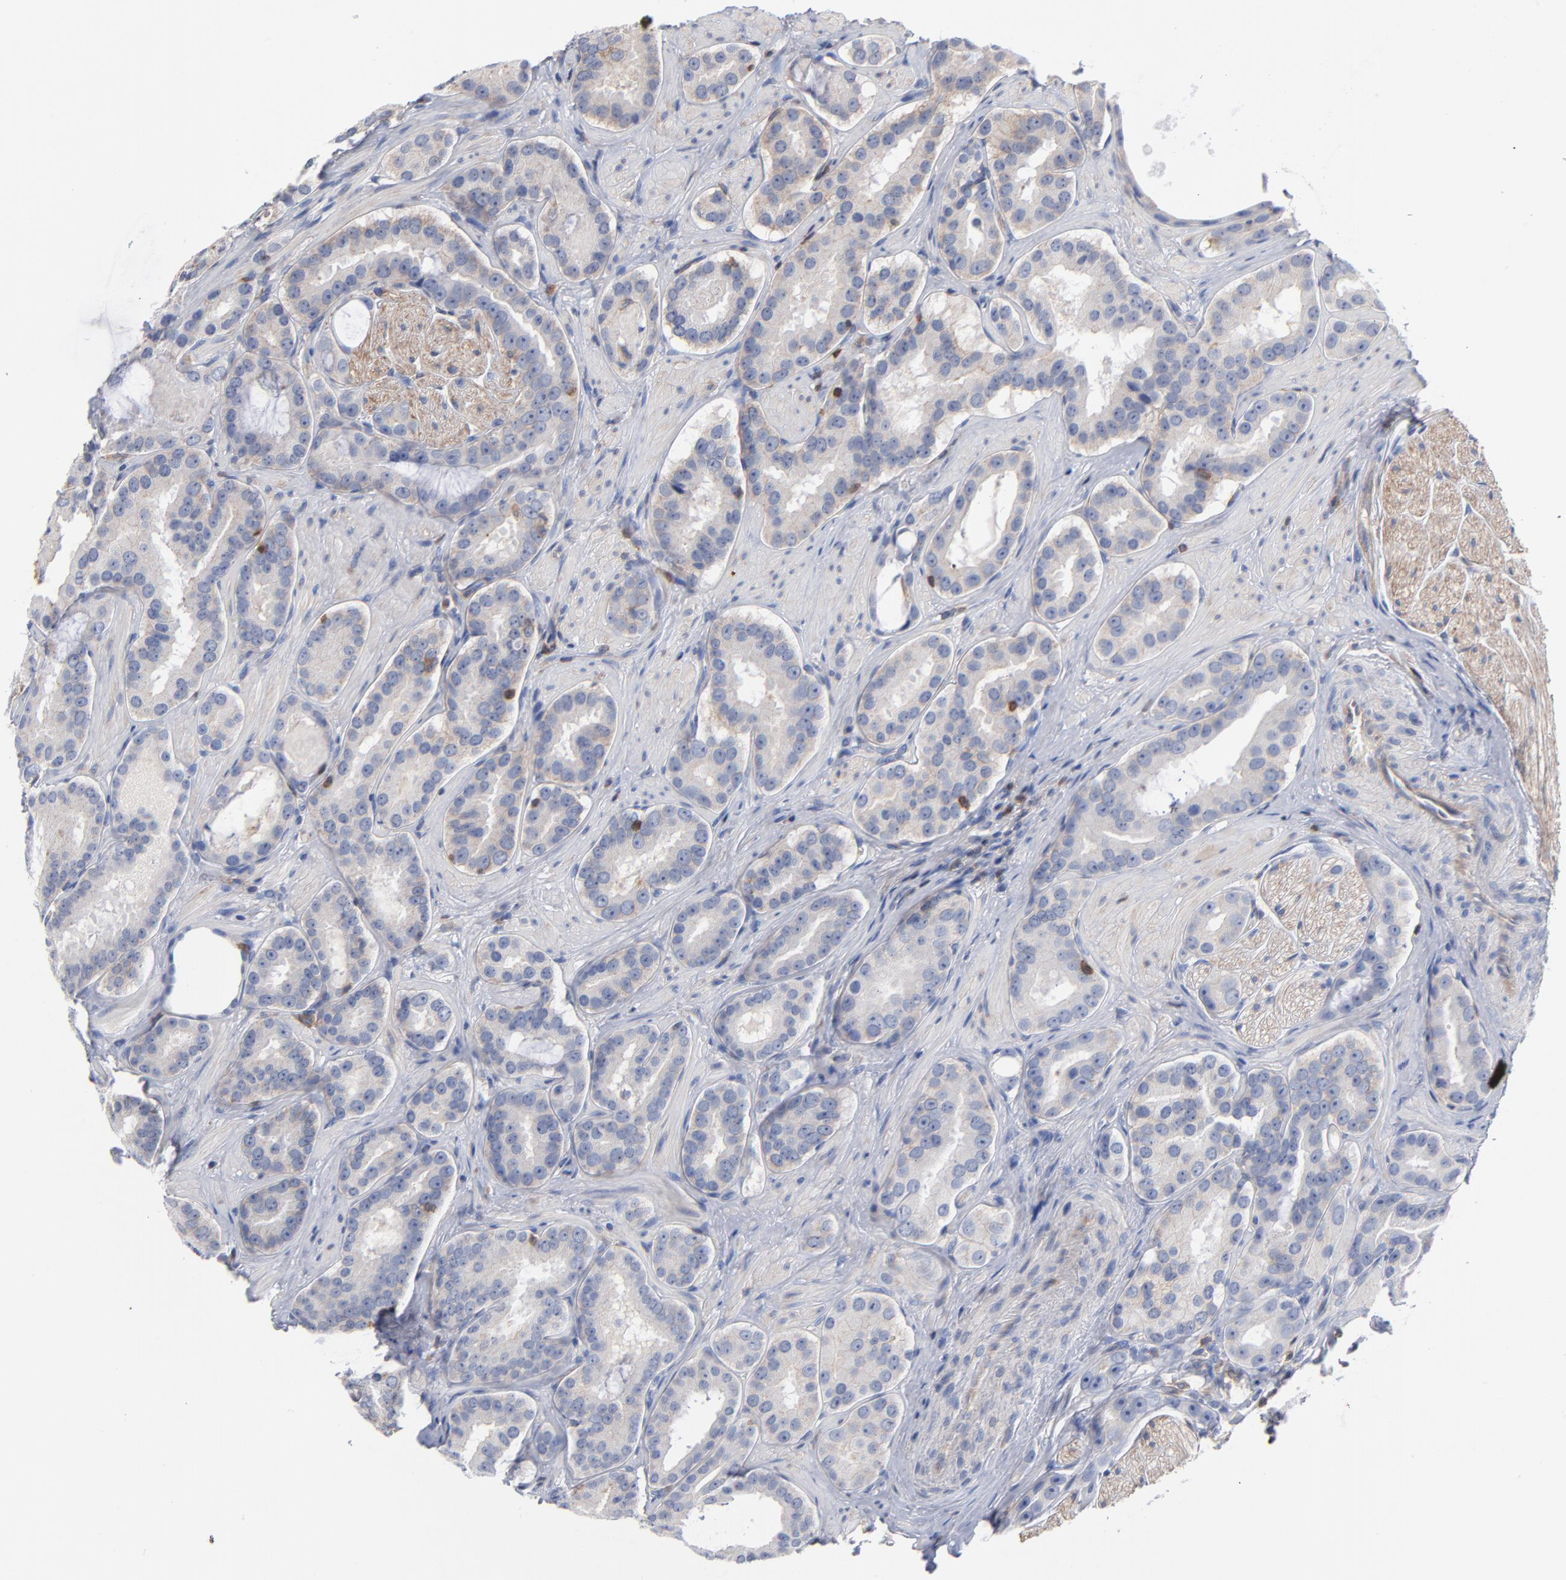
{"staining": {"intensity": "weak", "quantity": ">75%", "location": "cytoplasmic/membranous"}, "tissue": "prostate cancer", "cell_type": "Tumor cells", "image_type": "cancer", "snomed": [{"axis": "morphology", "description": "Adenocarcinoma, Low grade"}, {"axis": "topography", "description": "Prostate"}], "caption": "Prostate cancer (low-grade adenocarcinoma) stained for a protein (brown) exhibits weak cytoplasmic/membranous positive positivity in about >75% of tumor cells.", "gene": "PDLIM2", "patient": {"sex": "male", "age": 59}}